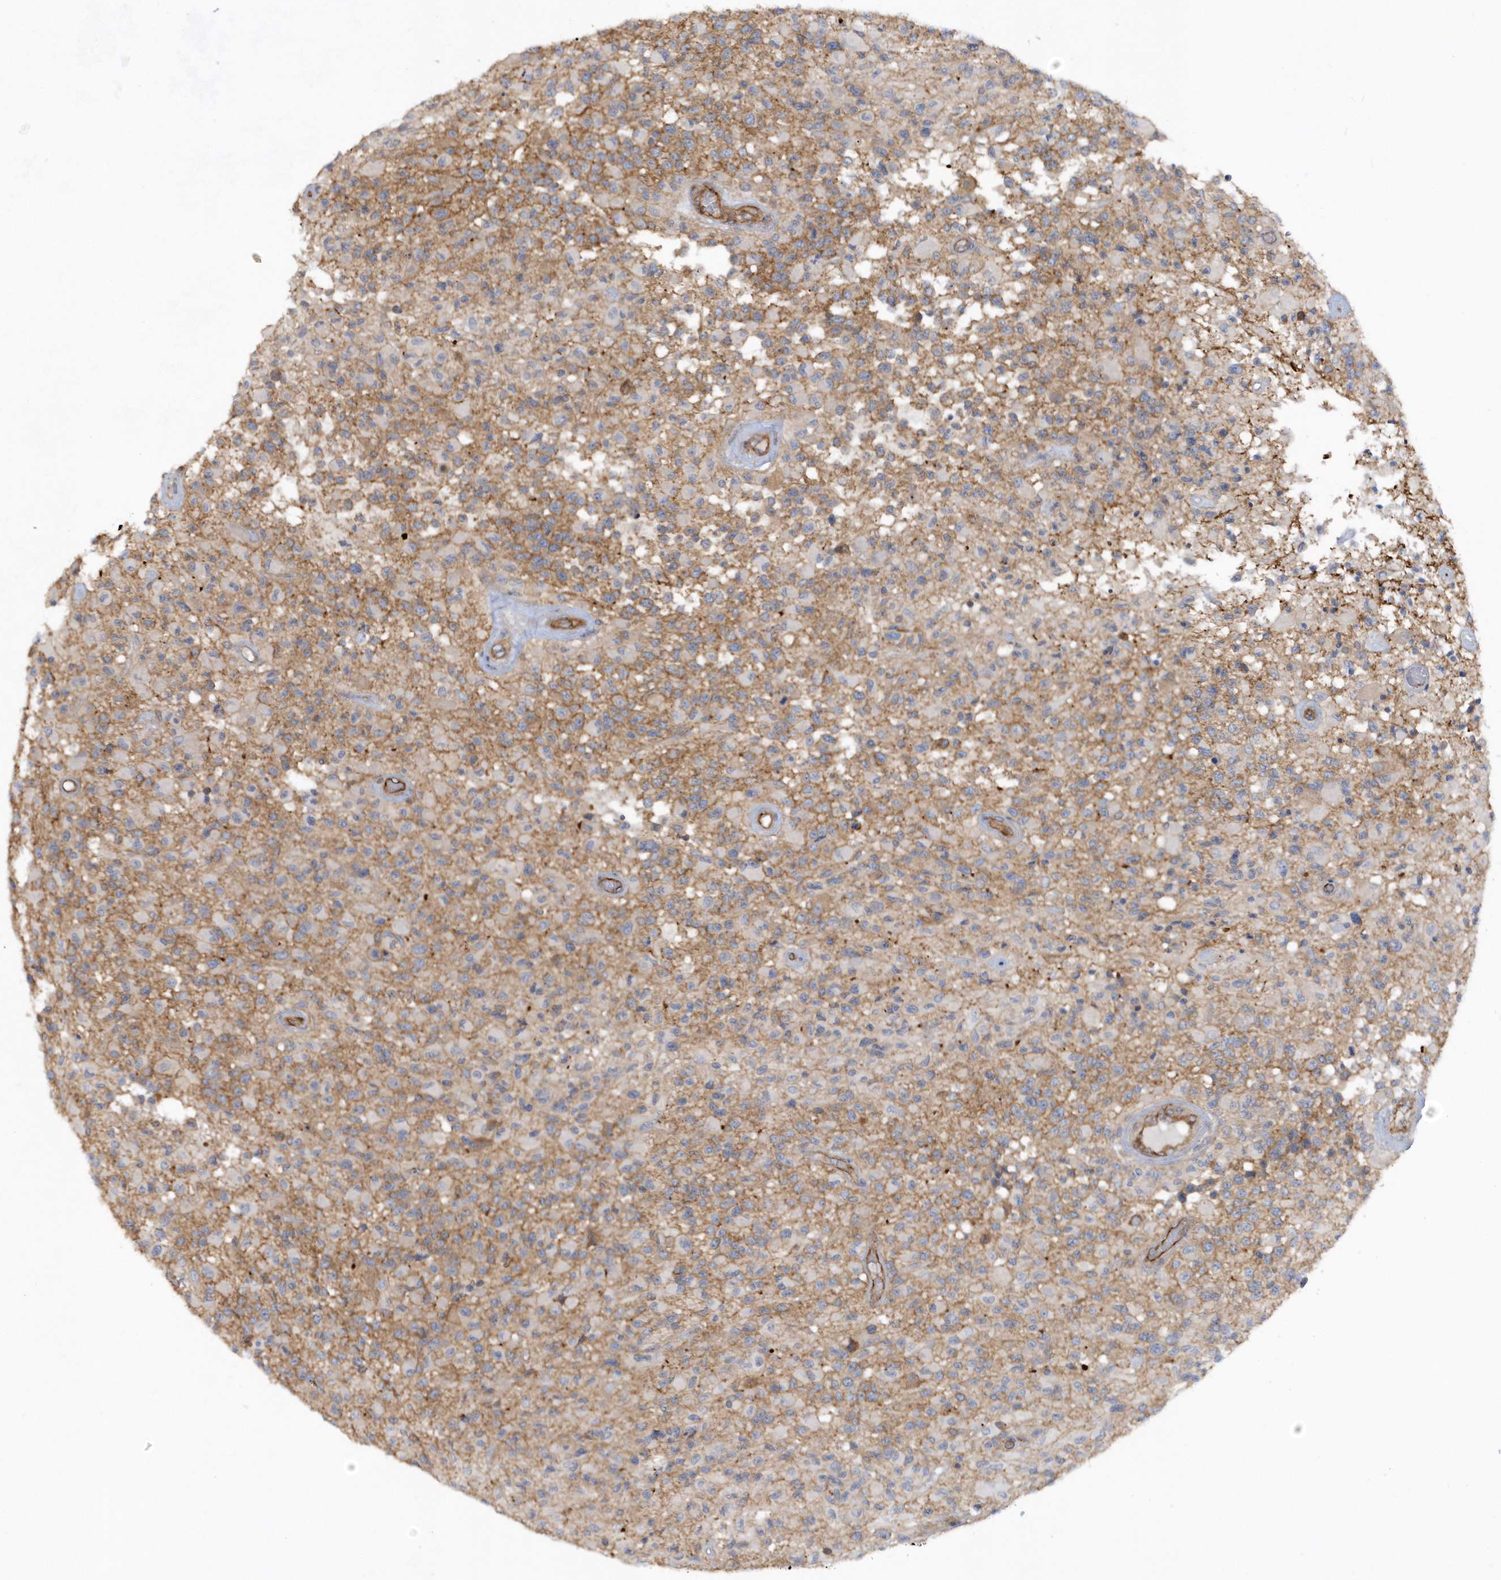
{"staining": {"intensity": "negative", "quantity": "none", "location": "none"}, "tissue": "glioma", "cell_type": "Tumor cells", "image_type": "cancer", "snomed": [{"axis": "morphology", "description": "Glioma, malignant, High grade"}, {"axis": "morphology", "description": "Glioblastoma, NOS"}, {"axis": "topography", "description": "Brain"}], "caption": "Glioma was stained to show a protein in brown. There is no significant staining in tumor cells.", "gene": "RAI14", "patient": {"sex": "male", "age": 60}}